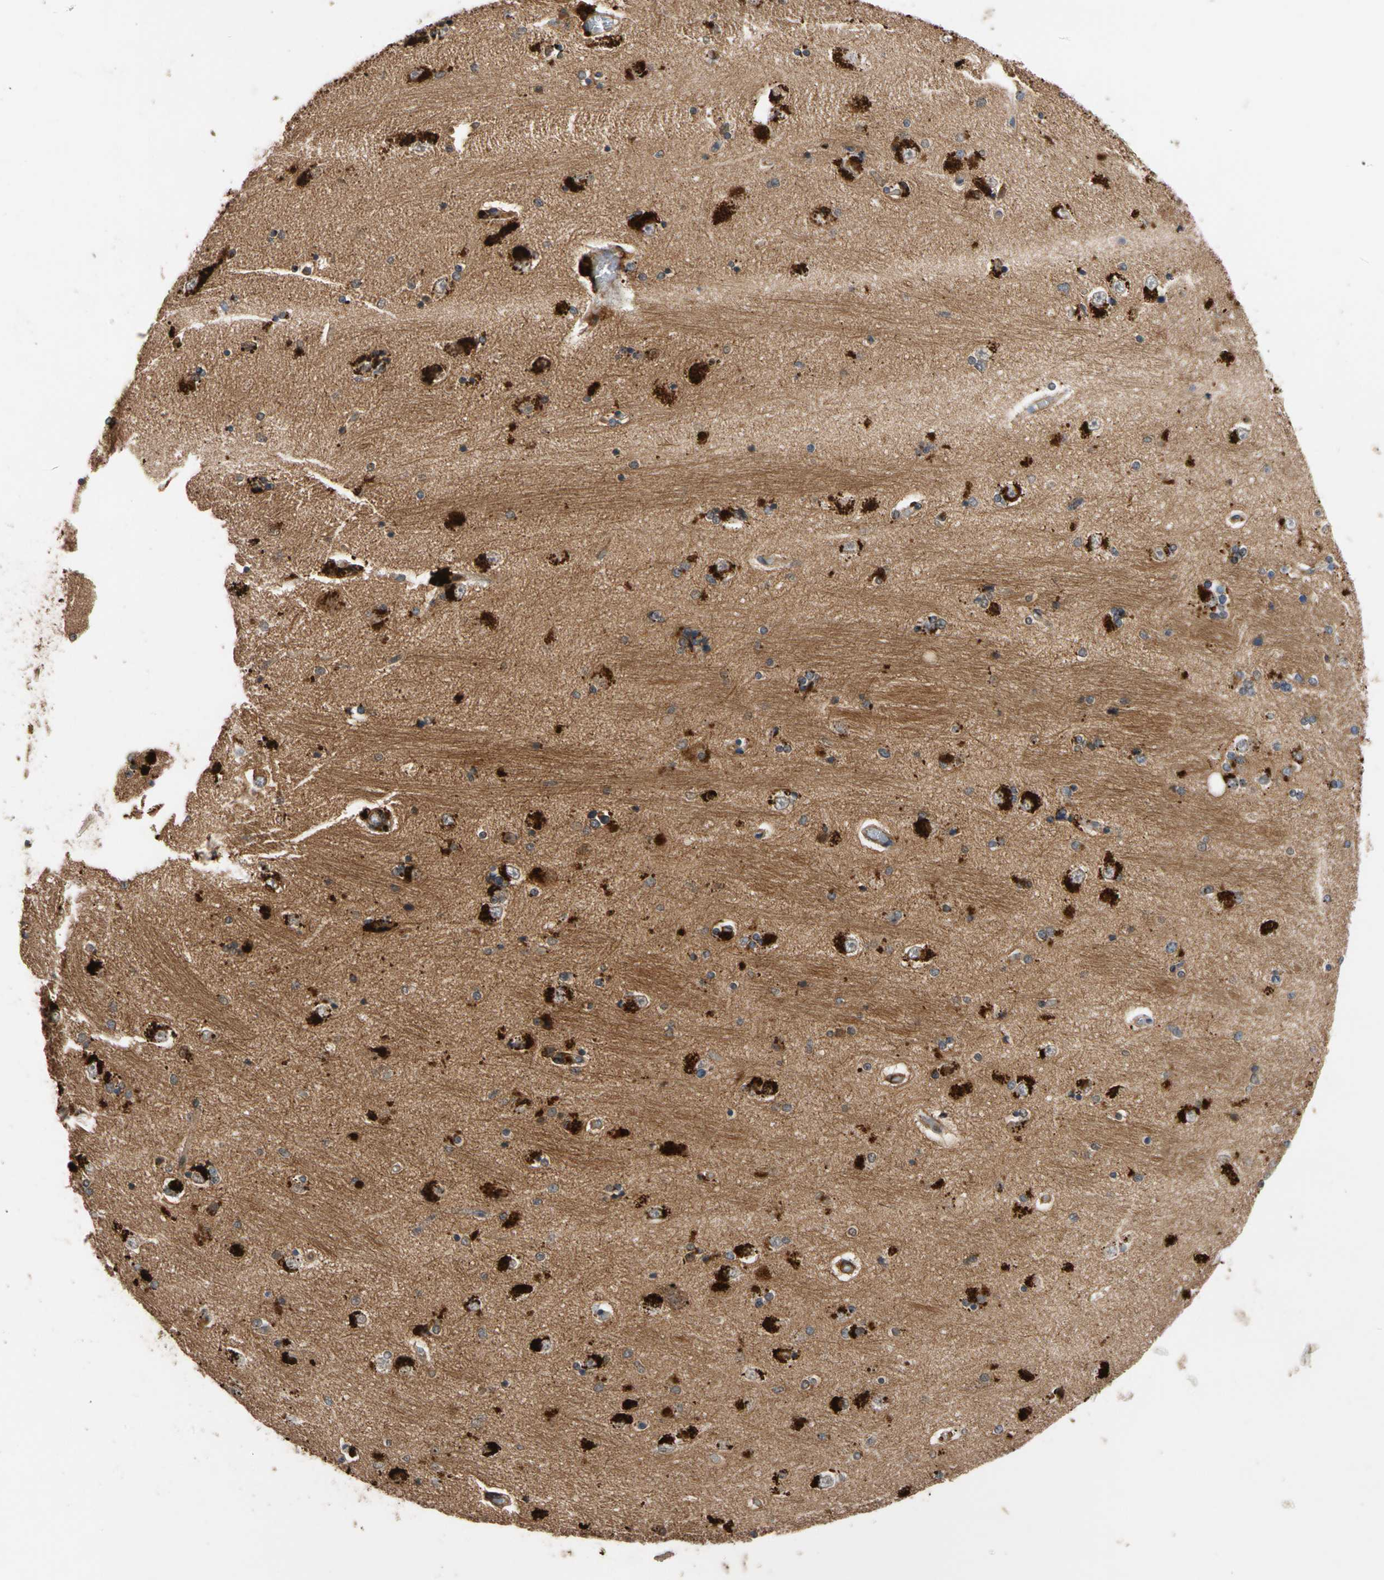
{"staining": {"intensity": "moderate", "quantity": ">75%", "location": "cytoplasmic/membranous"}, "tissue": "hippocampus", "cell_type": "Glial cells", "image_type": "normal", "snomed": [{"axis": "morphology", "description": "Normal tissue, NOS"}, {"axis": "topography", "description": "Hippocampus"}], "caption": "Protein expression analysis of normal hippocampus exhibits moderate cytoplasmic/membranous expression in about >75% of glial cells. The staining was performed using DAB (3,3'-diaminobenzidine) to visualize the protein expression in brown, while the nuclei were stained in blue with hematoxylin (Magnification: 20x).", "gene": "FGD6", "patient": {"sex": "female", "age": 54}}